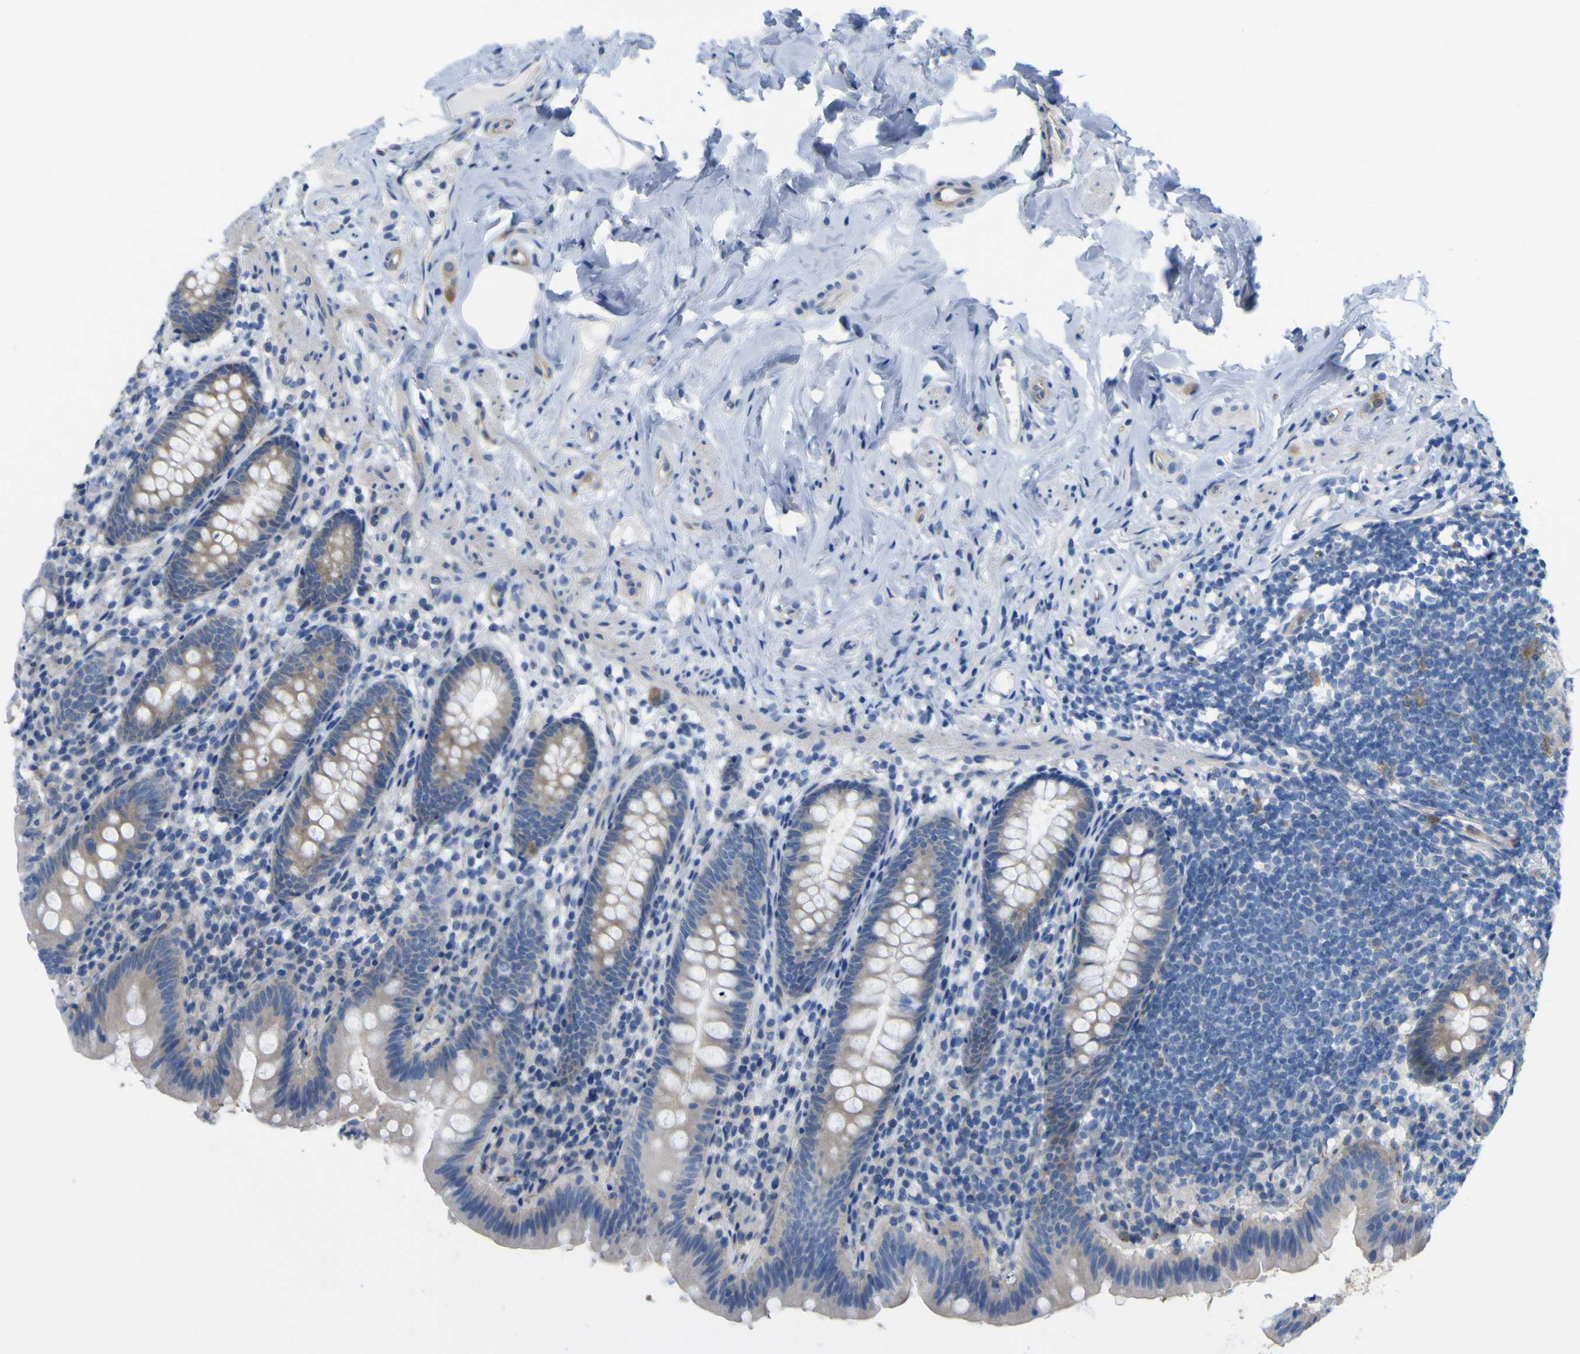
{"staining": {"intensity": "weak", "quantity": "25%-75%", "location": "cytoplasmic/membranous"}, "tissue": "appendix", "cell_type": "Glandular cells", "image_type": "normal", "snomed": [{"axis": "morphology", "description": "Normal tissue, NOS"}, {"axis": "topography", "description": "Appendix"}], "caption": "Normal appendix was stained to show a protein in brown. There is low levels of weak cytoplasmic/membranous expression in about 25%-75% of glandular cells. (DAB IHC with brightfield microscopy, high magnification).", "gene": "JPH1", "patient": {"sex": "male", "age": 52}}